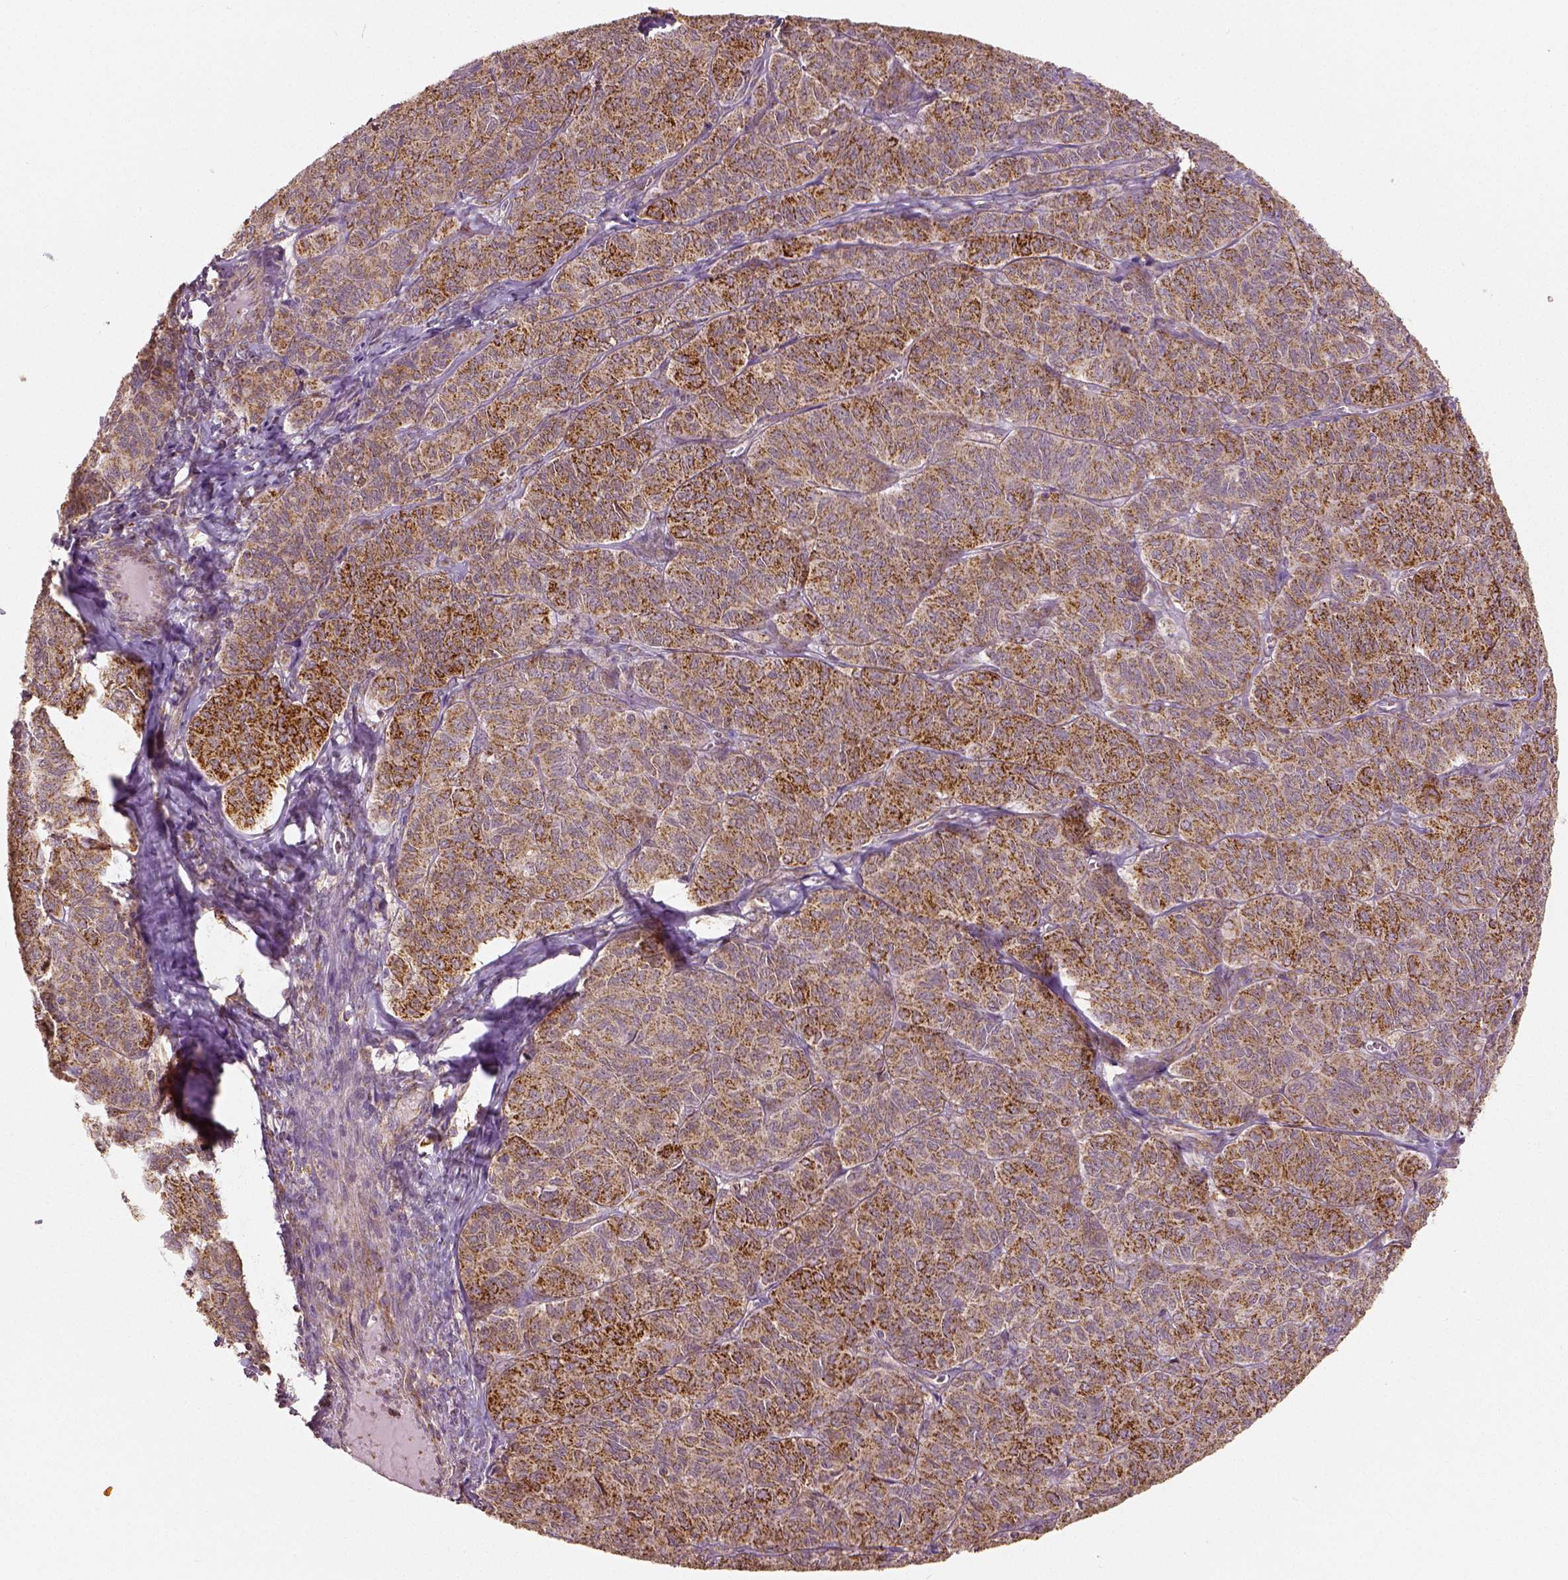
{"staining": {"intensity": "strong", "quantity": "<25%", "location": "cytoplasmic/membranous"}, "tissue": "ovarian cancer", "cell_type": "Tumor cells", "image_type": "cancer", "snomed": [{"axis": "morphology", "description": "Carcinoma, endometroid"}, {"axis": "topography", "description": "Ovary"}], "caption": "Protein expression analysis of human ovarian endometroid carcinoma reveals strong cytoplasmic/membranous expression in approximately <25% of tumor cells.", "gene": "PGAM5", "patient": {"sex": "female", "age": 80}}